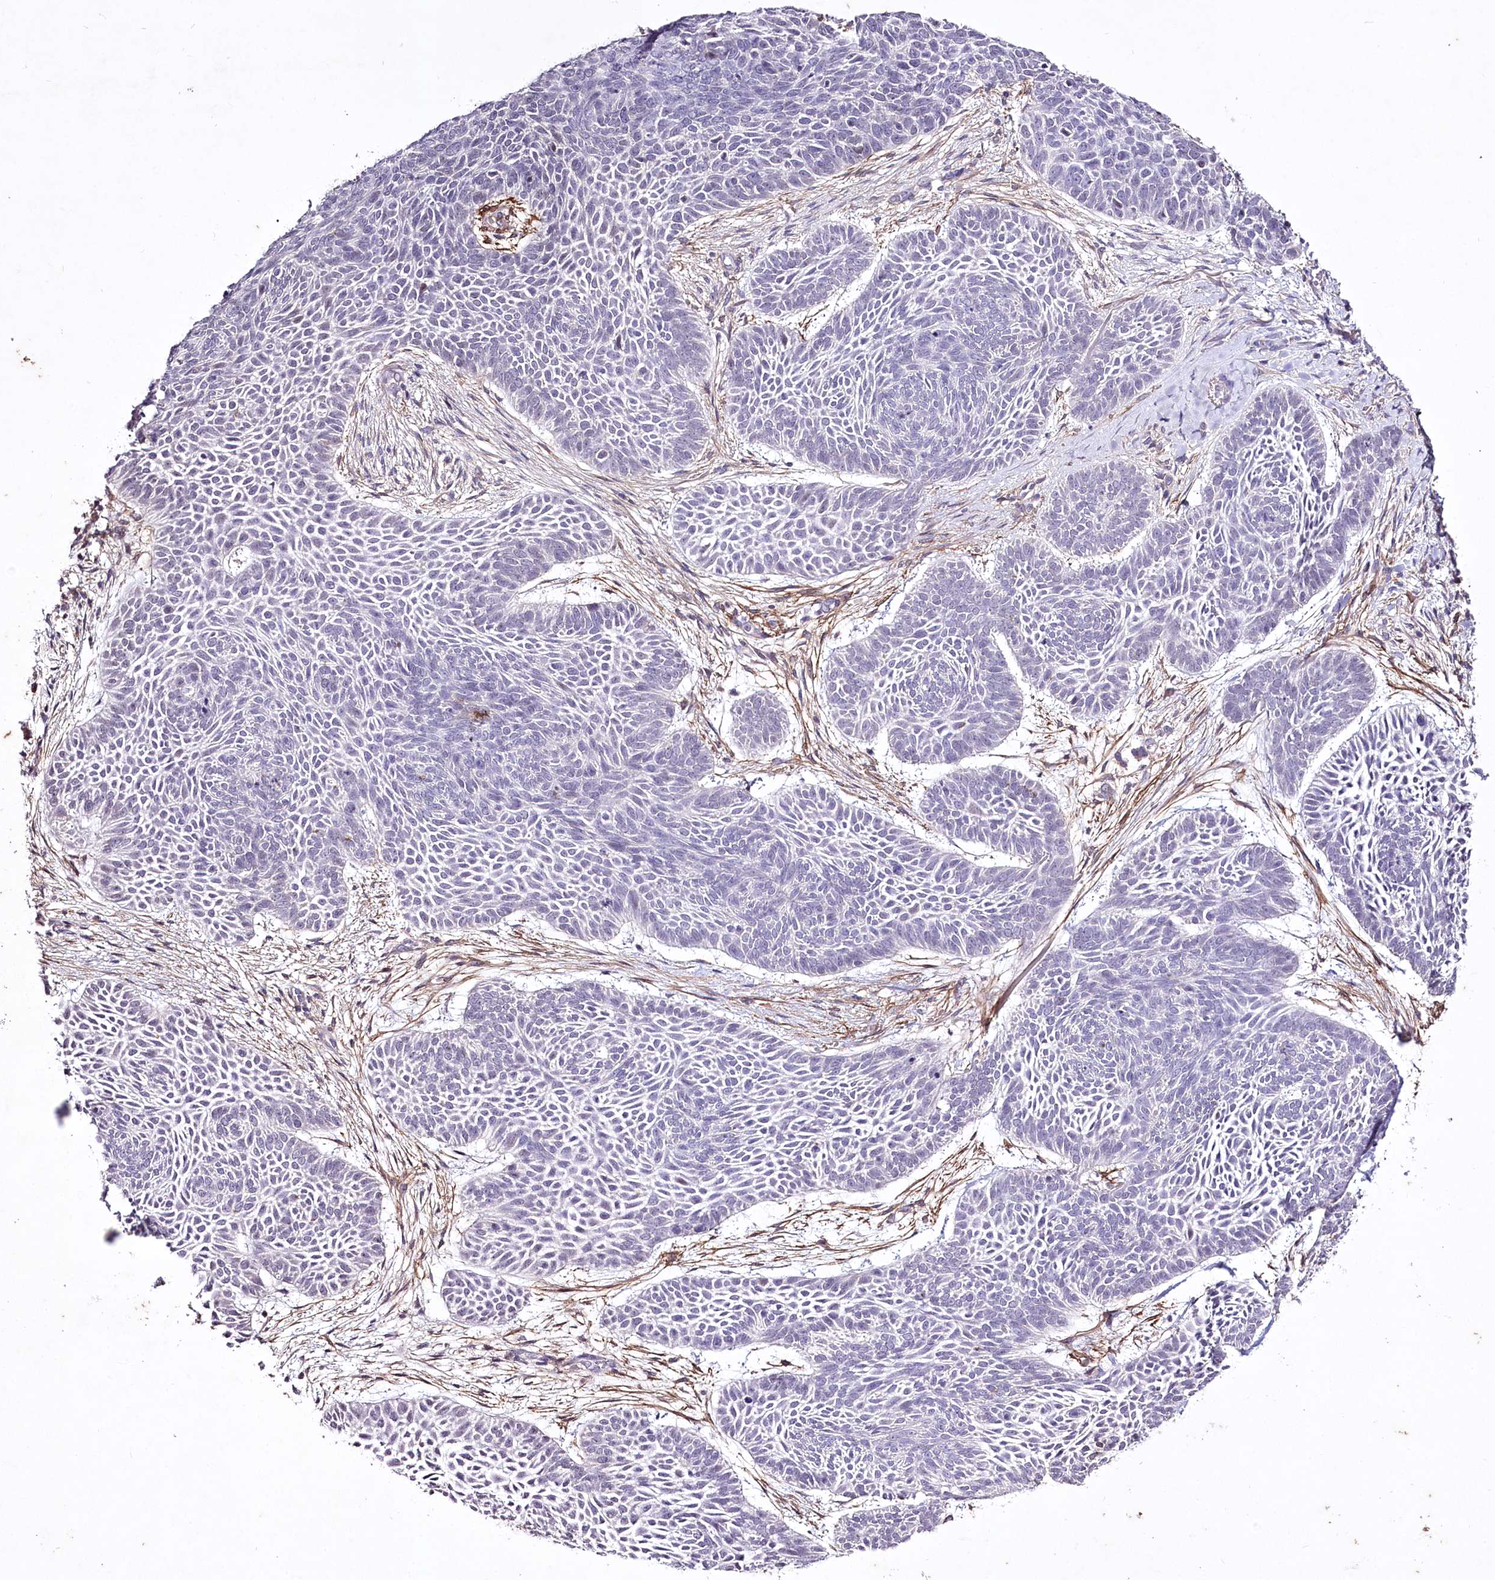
{"staining": {"intensity": "negative", "quantity": "none", "location": "none"}, "tissue": "skin cancer", "cell_type": "Tumor cells", "image_type": "cancer", "snomed": [{"axis": "morphology", "description": "Basal cell carcinoma"}, {"axis": "topography", "description": "Skin"}], "caption": "IHC histopathology image of skin cancer (basal cell carcinoma) stained for a protein (brown), which shows no positivity in tumor cells.", "gene": "ENPP1", "patient": {"sex": "male", "age": 85}}